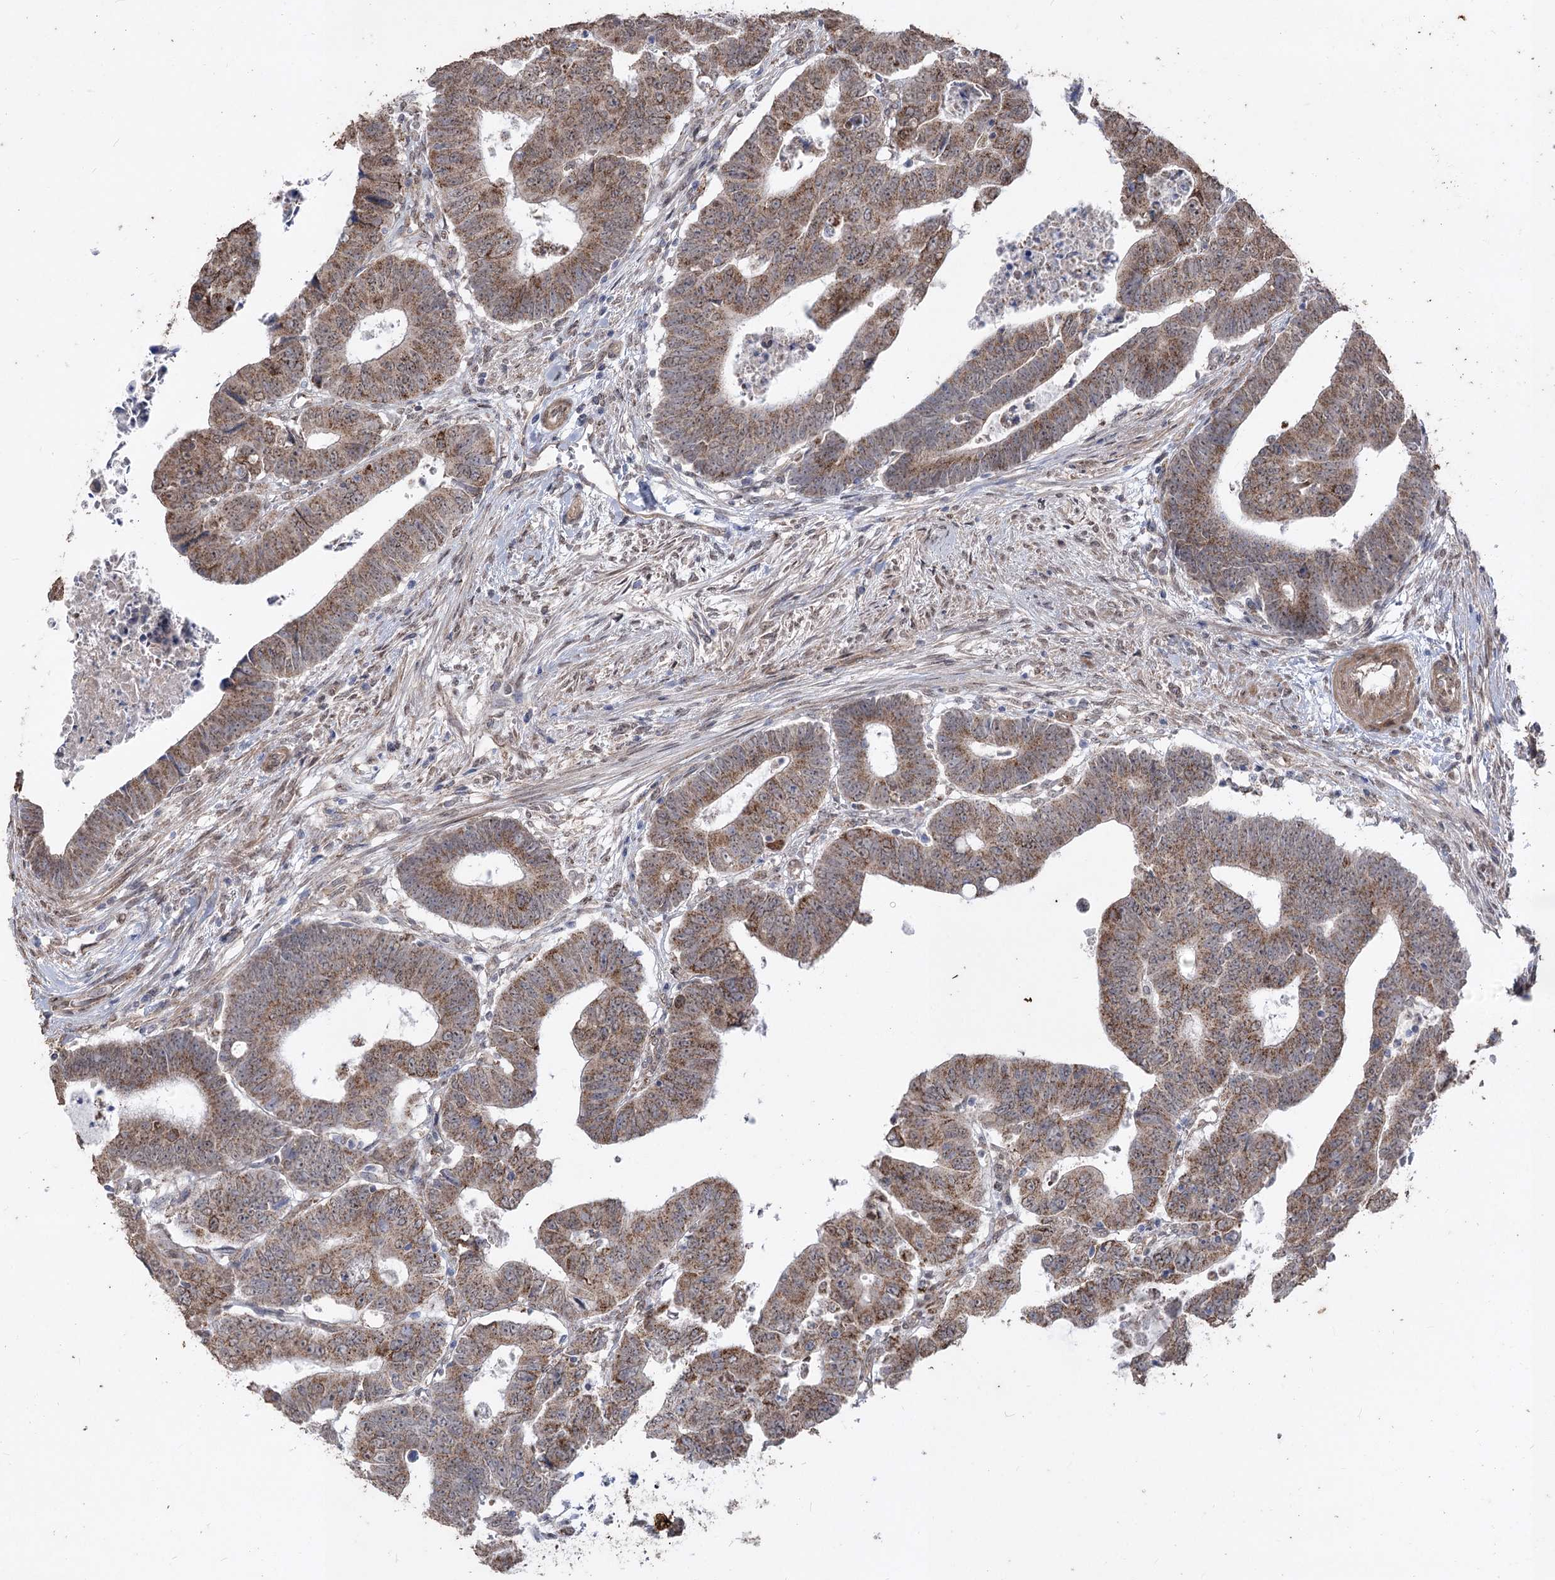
{"staining": {"intensity": "moderate", "quantity": ">75%", "location": "cytoplasmic/membranous"}, "tissue": "colorectal cancer", "cell_type": "Tumor cells", "image_type": "cancer", "snomed": [{"axis": "morphology", "description": "Normal tissue, NOS"}, {"axis": "morphology", "description": "Adenocarcinoma, NOS"}, {"axis": "topography", "description": "Rectum"}], "caption": "IHC photomicrograph of neoplastic tissue: colorectal cancer stained using IHC exhibits medium levels of moderate protein expression localized specifically in the cytoplasmic/membranous of tumor cells, appearing as a cytoplasmic/membranous brown color.", "gene": "ZSCAN23", "patient": {"sex": "female", "age": 65}}